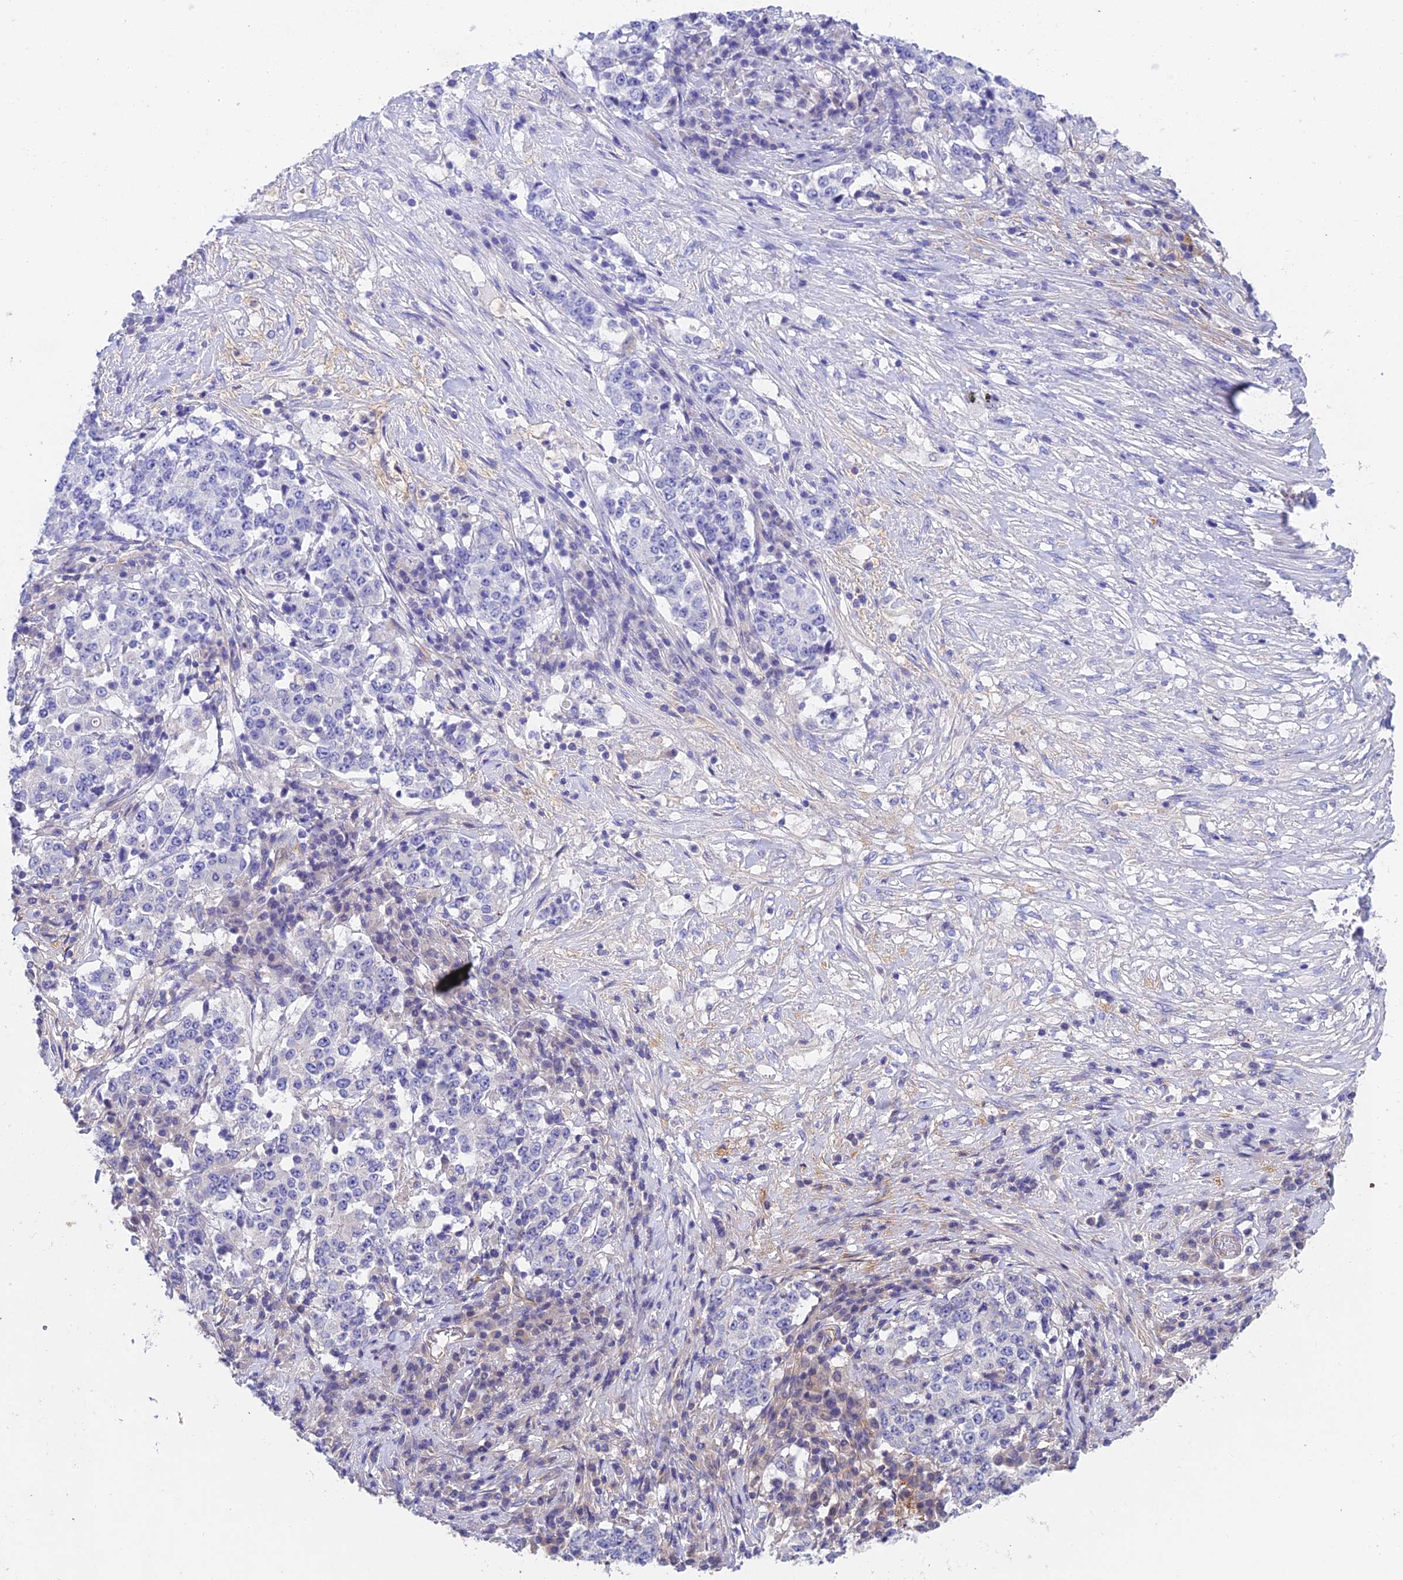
{"staining": {"intensity": "negative", "quantity": "none", "location": "none"}, "tissue": "stomach cancer", "cell_type": "Tumor cells", "image_type": "cancer", "snomed": [{"axis": "morphology", "description": "Adenocarcinoma, NOS"}, {"axis": "topography", "description": "Stomach"}], "caption": "Tumor cells show no significant protein staining in stomach cancer. (DAB immunohistochemistry with hematoxylin counter stain).", "gene": "ADAMTS13", "patient": {"sex": "male", "age": 59}}